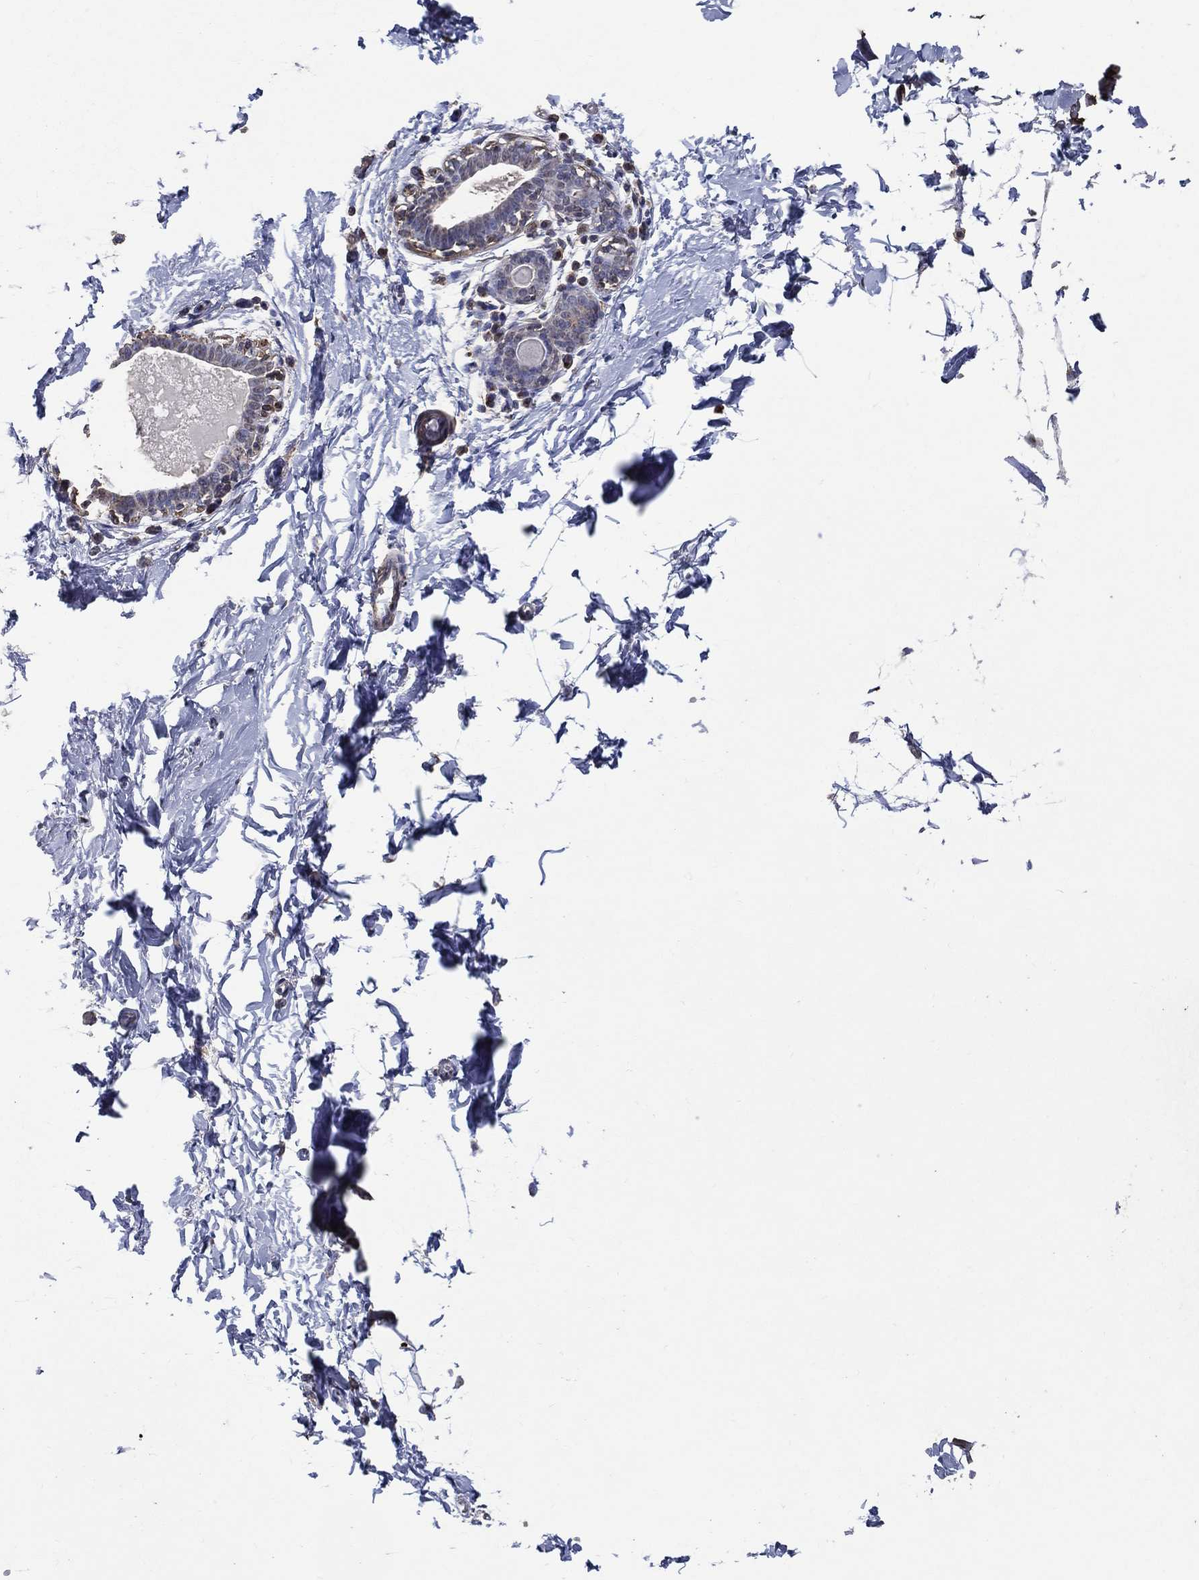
{"staining": {"intensity": "moderate", "quantity": "25%-75%", "location": "cytoplasmic/membranous"}, "tissue": "breast", "cell_type": "Glandular cells", "image_type": "normal", "snomed": [{"axis": "morphology", "description": "Normal tissue, NOS"}, {"axis": "topography", "description": "Breast"}], "caption": "Immunohistochemical staining of normal breast reveals medium levels of moderate cytoplasmic/membranous staining in approximately 25%-75% of glandular cells. The staining was performed using DAB to visualize the protein expression in brown, while the nuclei were stained in blue with hematoxylin (Magnification: 20x).", "gene": "GPR183", "patient": {"sex": "female", "age": 37}}